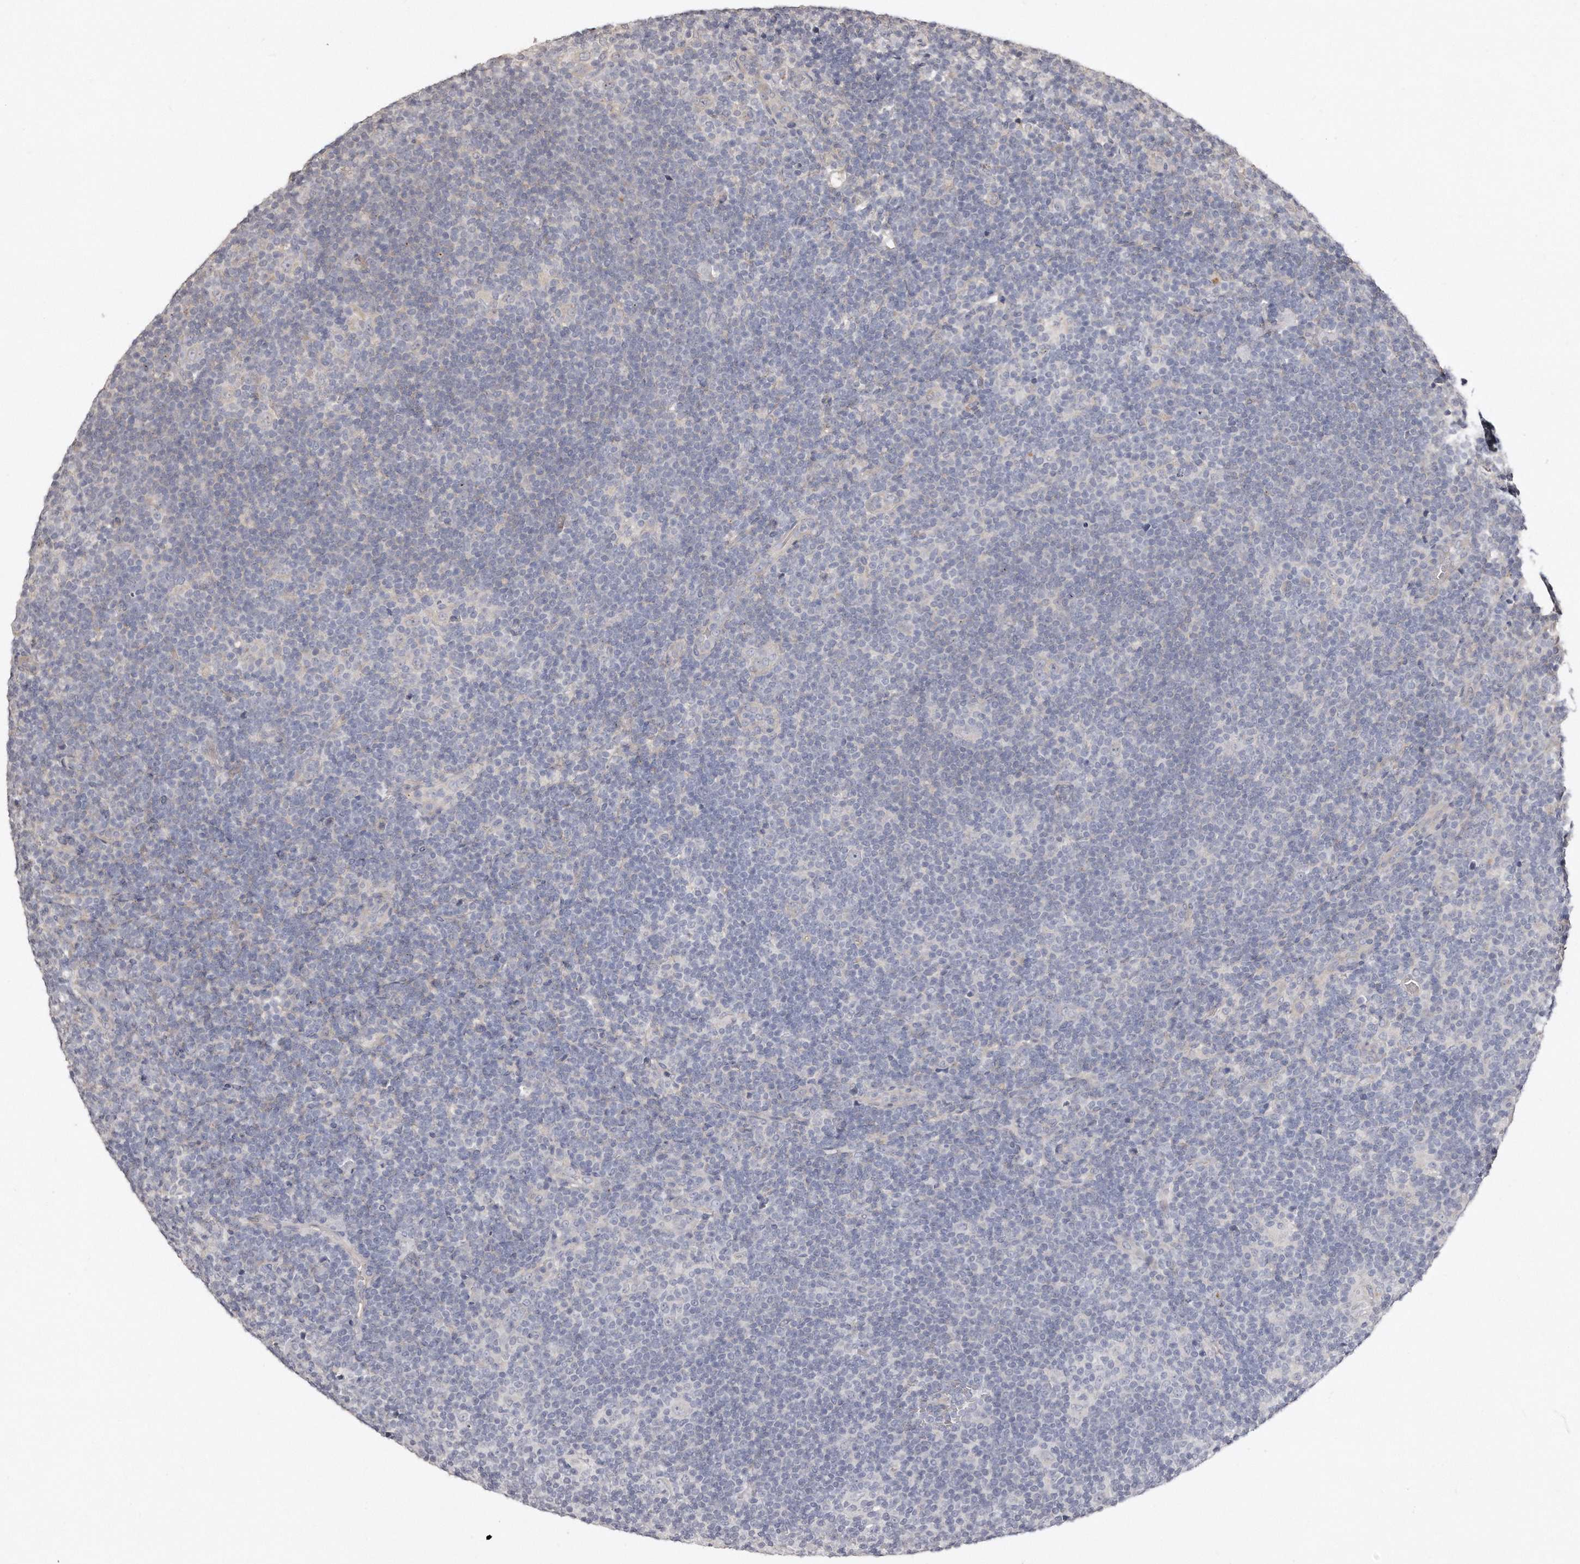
{"staining": {"intensity": "negative", "quantity": "none", "location": "none"}, "tissue": "lymphoma", "cell_type": "Tumor cells", "image_type": "cancer", "snomed": [{"axis": "morphology", "description": "Hodgkin's disease, NOS"}, {"axis": "topography", "description": "Lymph node"}], "caption": "Immunohistochemical staining of lymphoma exhibits no significant positivity in tumor cells.", "gene": "LMOD1", "patient": {"sex": "female", "age": 57}}